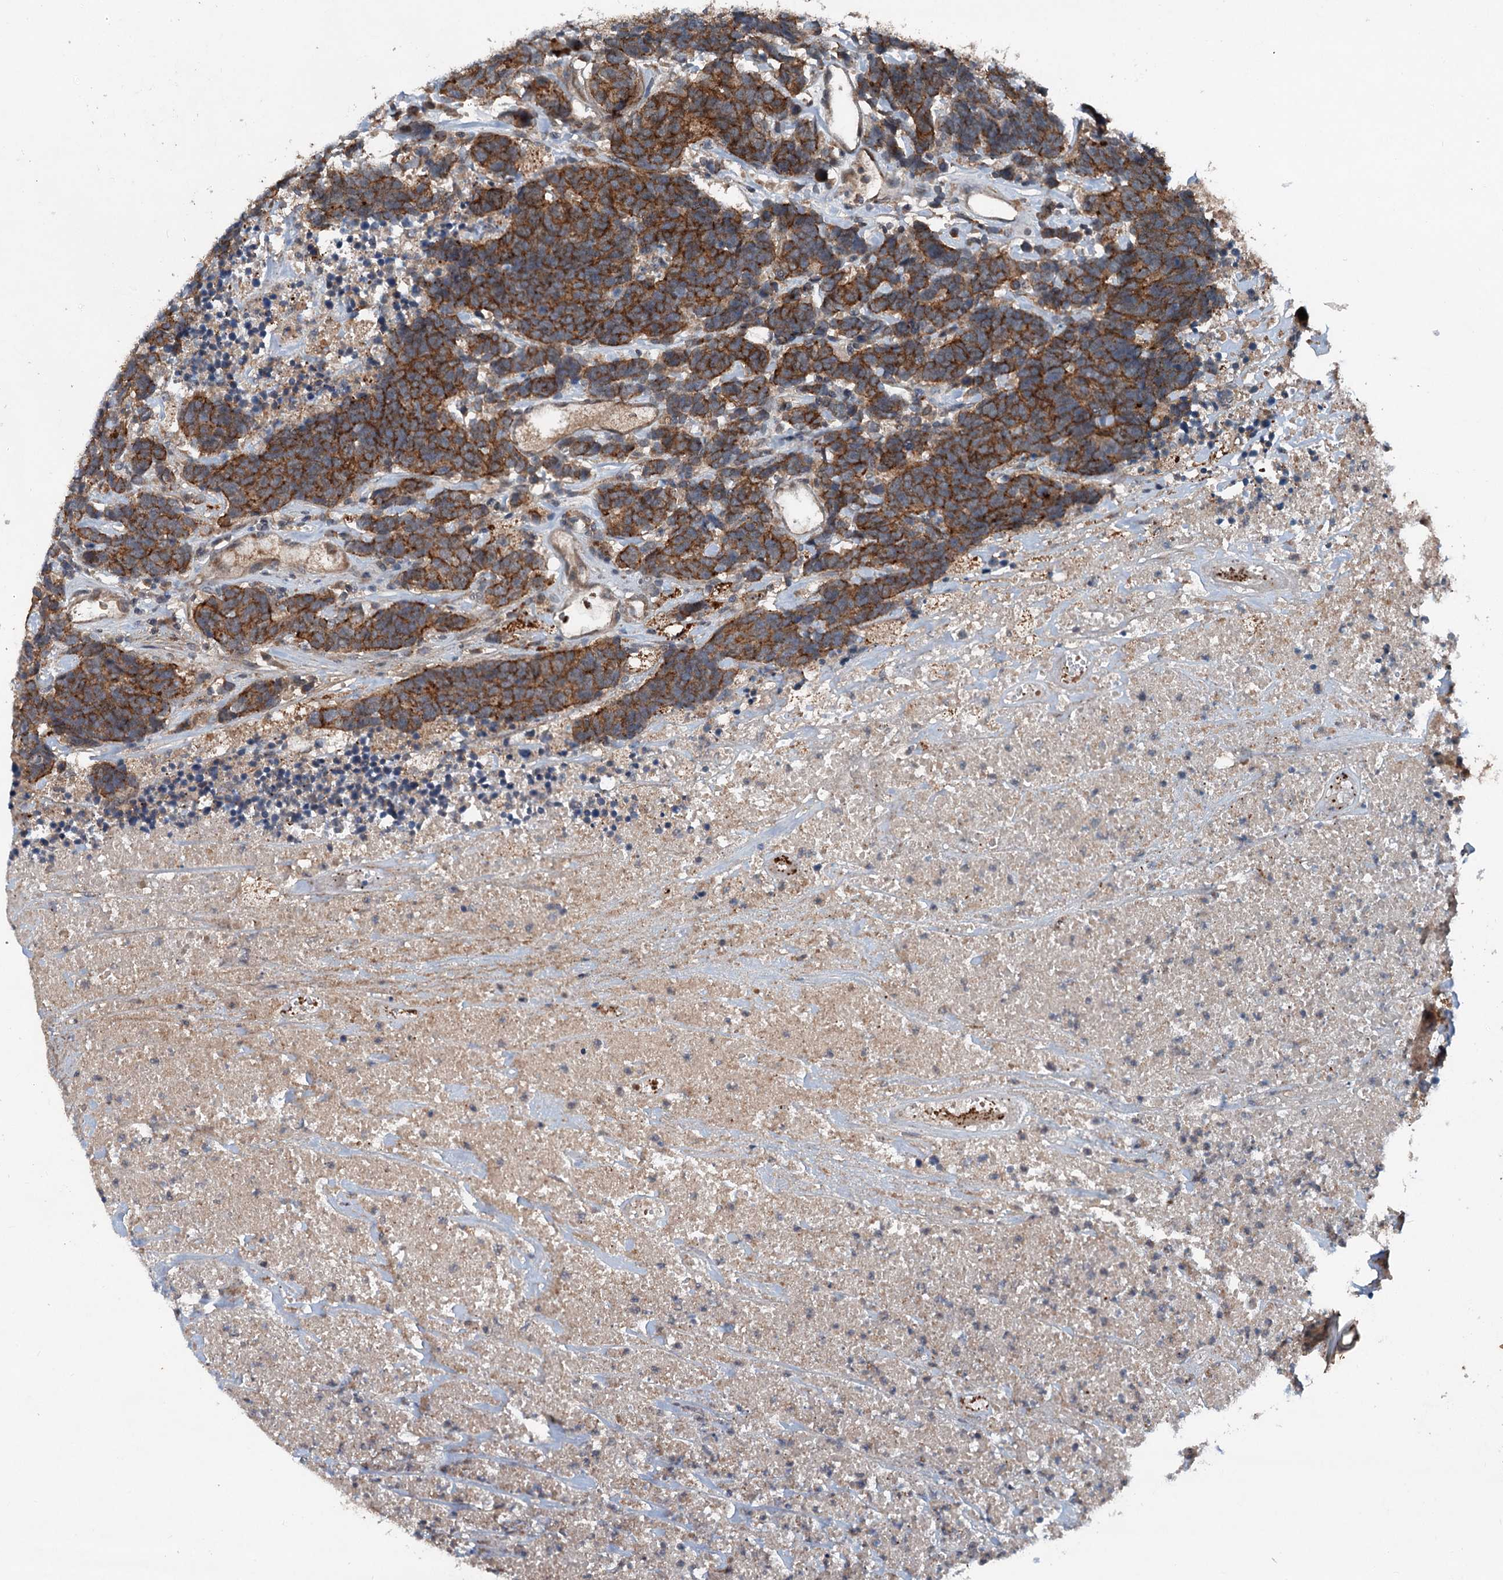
{"staining": {"intensity": "strong", "quantity": ">75%", "location": "cytoplasmic/membranous"}, "tissue": "carcinoid", "cell_type": "Tumor cells", "image_type": "cancer", "snomed": [{"axis": "morphology", "description": "Carcinoma, NOS"}, {"axis": "morphology", "description": "Carcinoid, malignant, NOS"}, {"axis": "topography", "description": "Urinary bladder"}], "caption": "Approximately >75% of tumor cells in carcinoid exhibit strong cytoplasmic/membranous protein expression as visualized by brown immunohistochemical staining.", "gene": "N4BP2L2", "patient": {"sex": "male", "age": 57}}